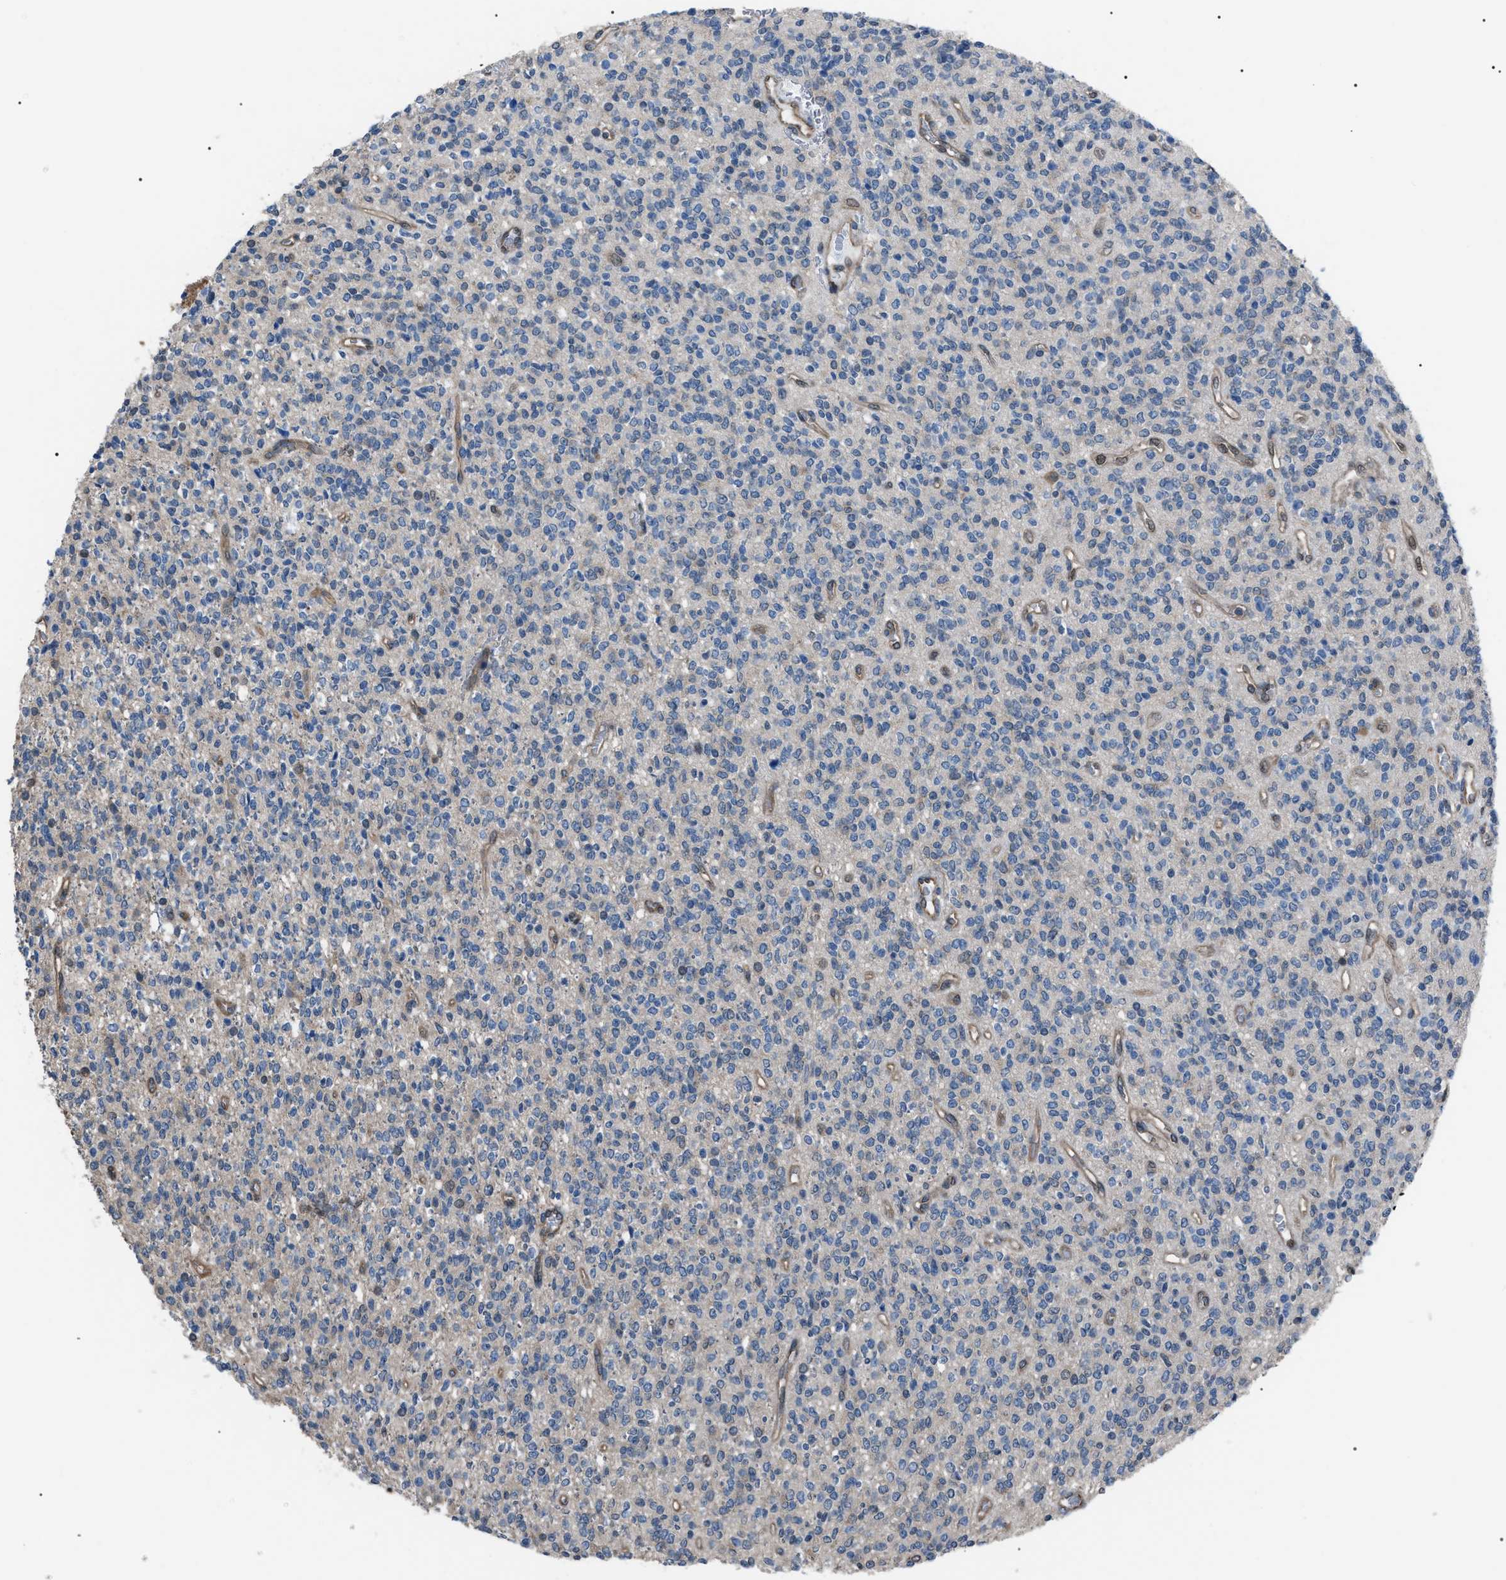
{"staining": {"intensity": "negative", "quantity": "none", "location": "none"}, "tissue": "glioma", "cell_type": "Tumor cells", "image_type": "cancer", "snomed": [{"axis": "morphology", "description": "Glioma, malignant, High grade"}, {"axis": "topography", "description": "Brain"}], "caption": "The IHC photomicrograph has no significant staining in tumor cells of glioma tissue. Nuclei are stained in blue.", "gene": "PDCD5", "patient": {"sex": "male", "age": 34}}